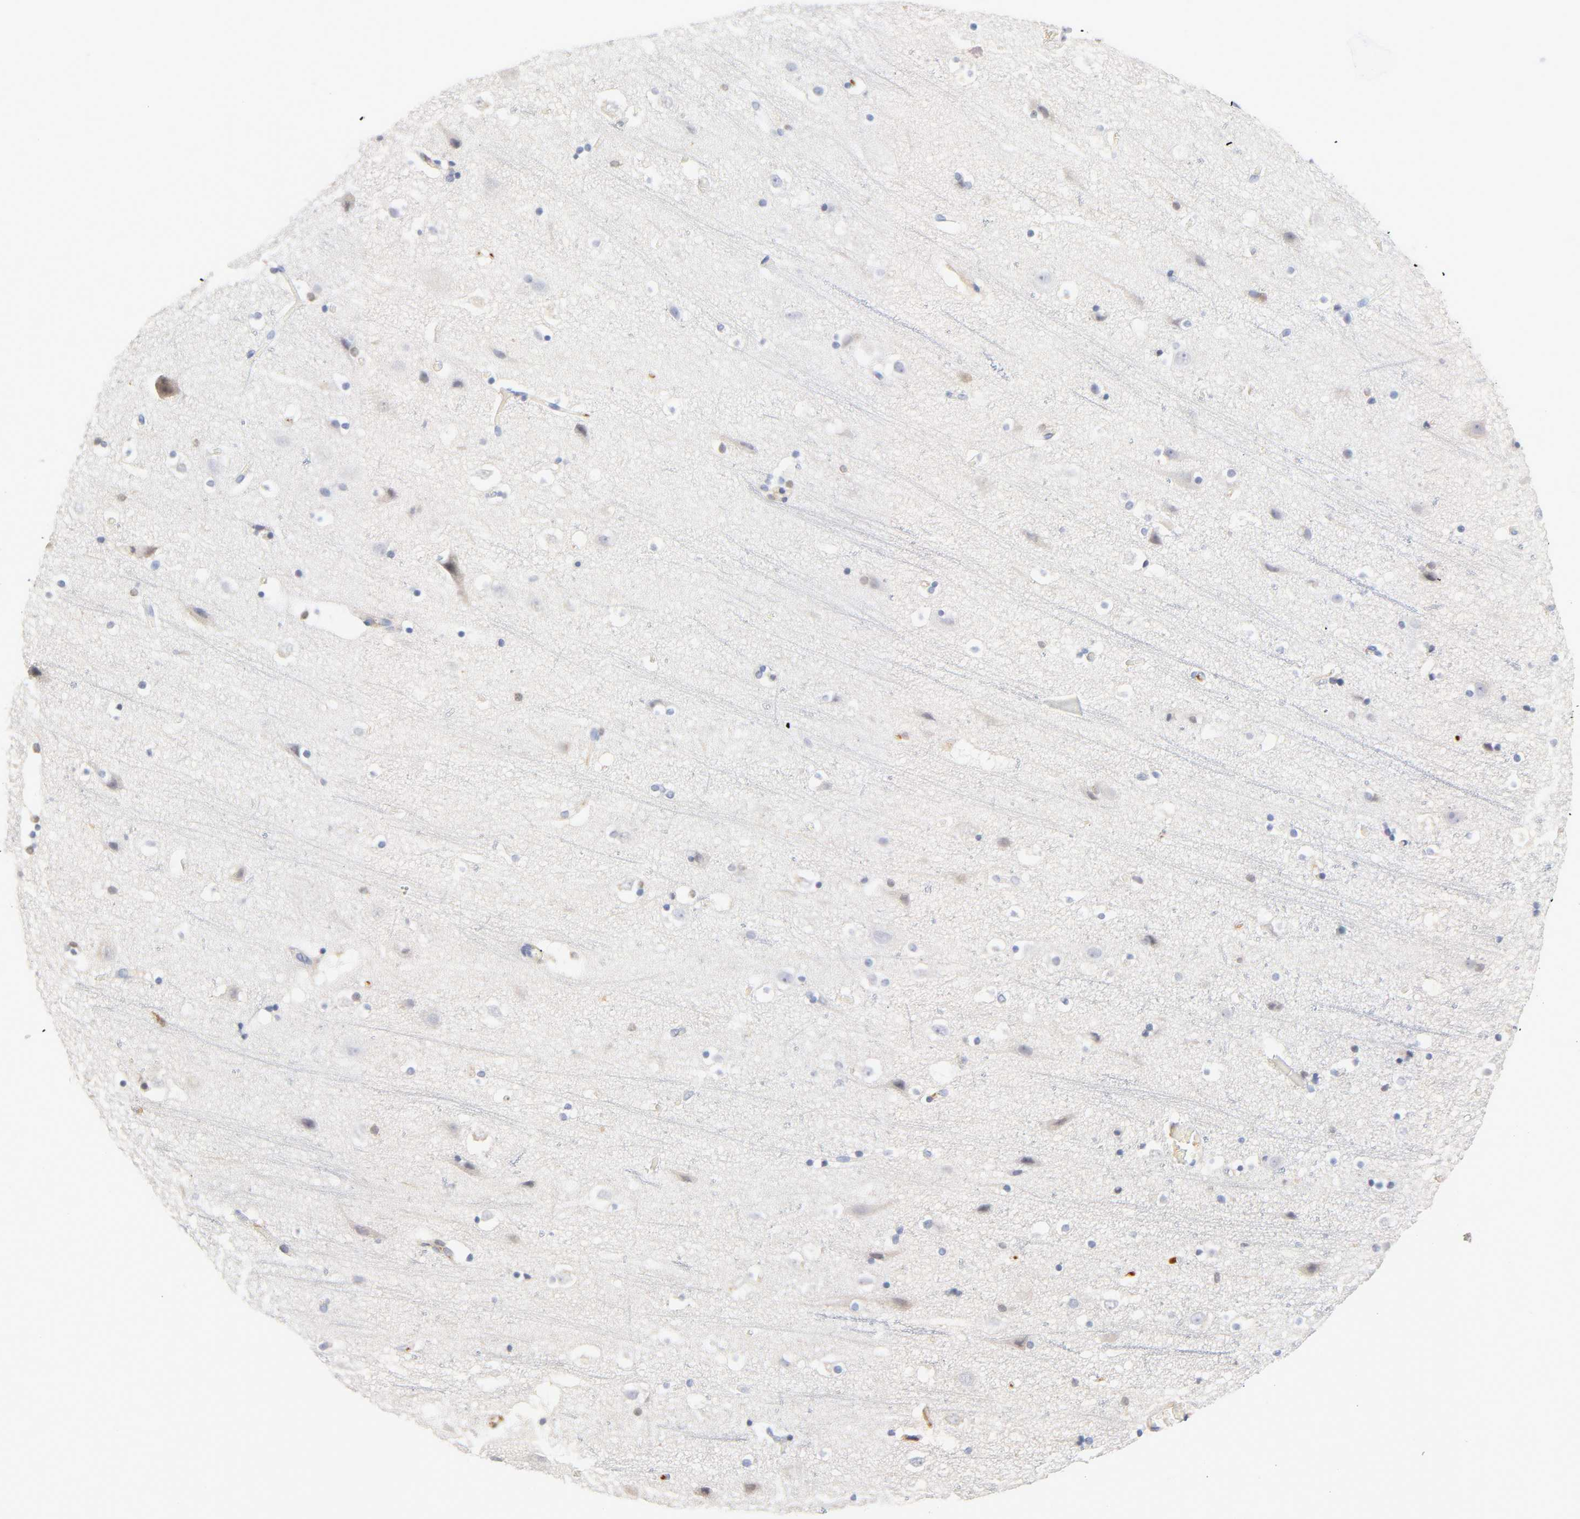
{"staining": {"intensity": "negative", "quantity": "none", "location": "none"}, "tissue": "cerebral cortex", "cell_type": "Endothelial cells", "image_type": "normal", "snomed": [{"axis": "morphology", "description": "Normal tissue, NOS"}, {"axis": "topography", "description": "Cerebral cortex"}], "caption": "Endothelial cells are negative for brown protein staining in normal cerebral cortex. The staining is performed using DAB (3,3'-diaminobenzidine) brown chromogen with nuclei counter-stained in using hematoxylin.", "gene": "IL18", "patient": {"sex": "male", "age": 45}}